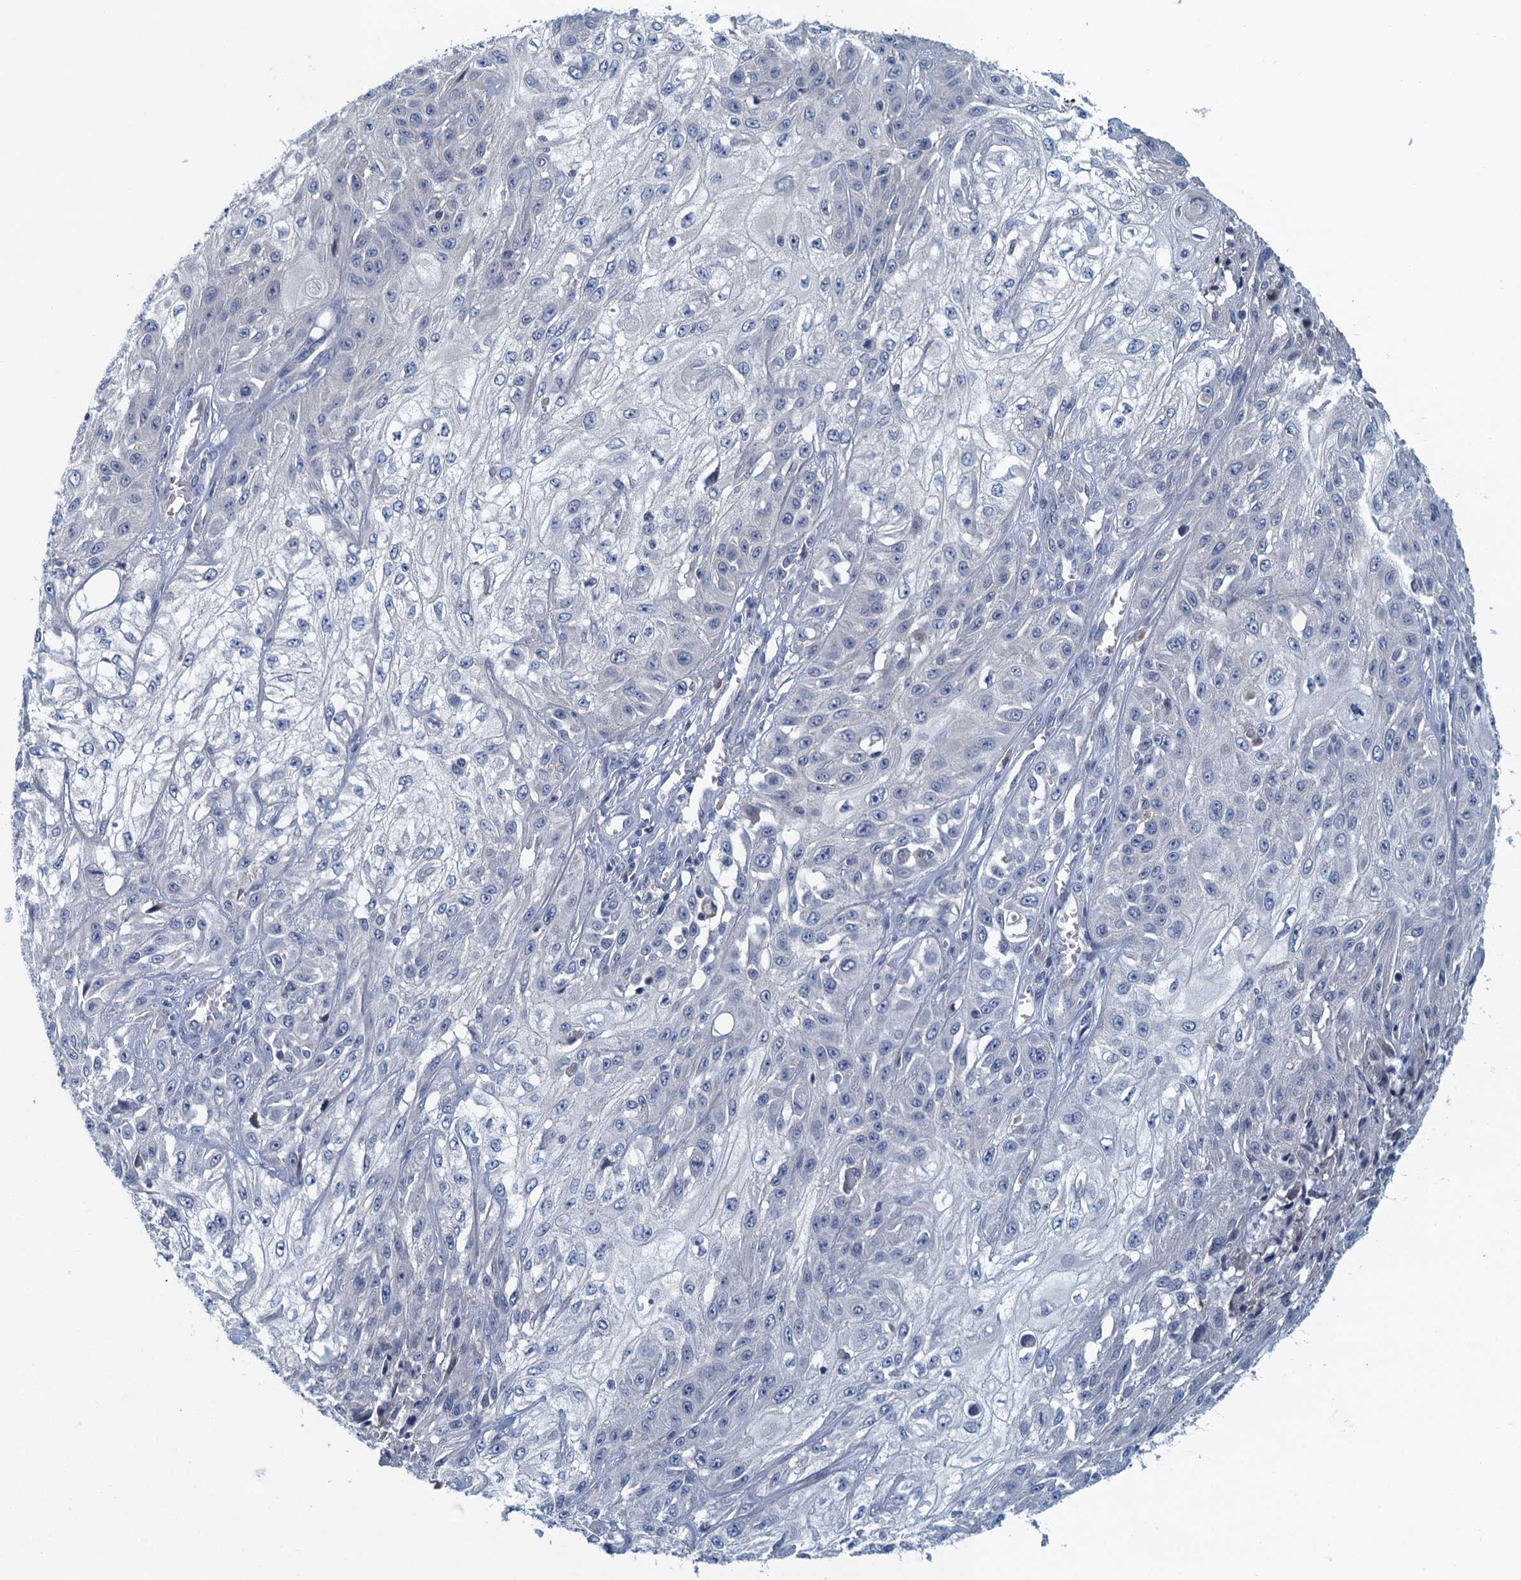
{"staining": {"intensity": "negative", "quantity": "none", "location": "none"}, "tissue": "skin cancer", "cell_type": "Tumor cells", "image_type": "cancer", "snomed": [{"axis": "morphology", "description": "Squamous cell carcinoma, NOS"}, {"axis": "morphology", "description": "Squamous cell carcinoma, metastatic, NOS"}, {"axis": "topography", "description": "Skin"}, {"axis": "topography", "description": "Lymph node"}], "caption": "IHC of human squamous cell carcinoma (skin) demonstrates no staining in tumor cells.", "gene": "NCKAP1L", "patient": {"sex": "male", "age": 75}}